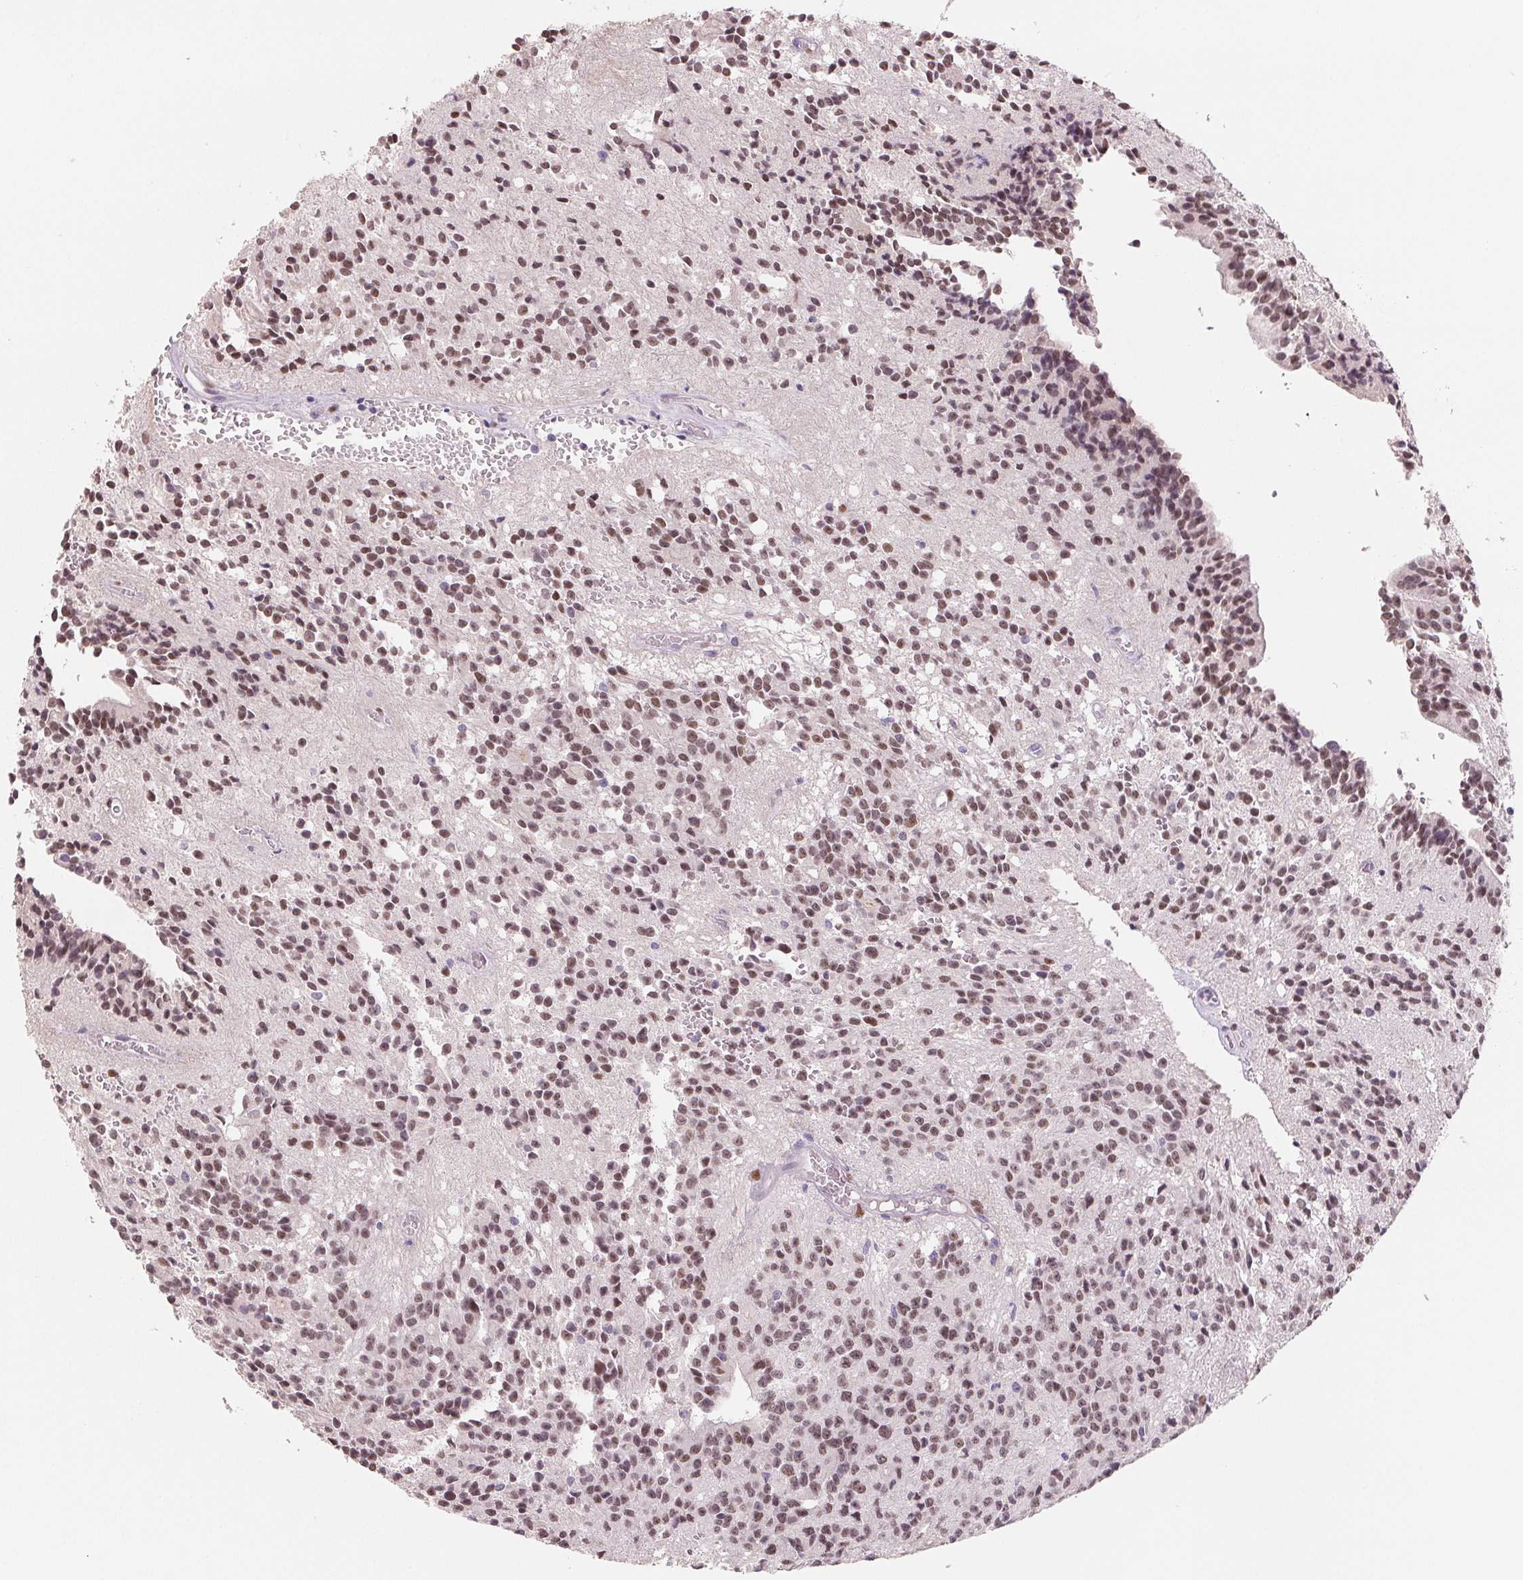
{"staining": {"intensity": "moderate", "quantity": ">75%", "location": "nuclear"}, "tissue": "glioma", "cell_type": "Tumor cells", "image_type": "cancer", "snomed": [{"axis": "morphology", "description": "Glioma, malignant, Low grade"}, {"axis": "topography", "description": "Brain"}], "caption": "High-power microscopy captured an immunohistochemistry (IHC) image of glioma, revealing moderate nuclear positivity in about >75% of tumor cells. (Stains: DAB in brown, nuclei in blue, Microscopy: brightfield microscopy at high magnification).", "gene": "SMARCD3", "patient": {"sex": "male", "age": 31}}